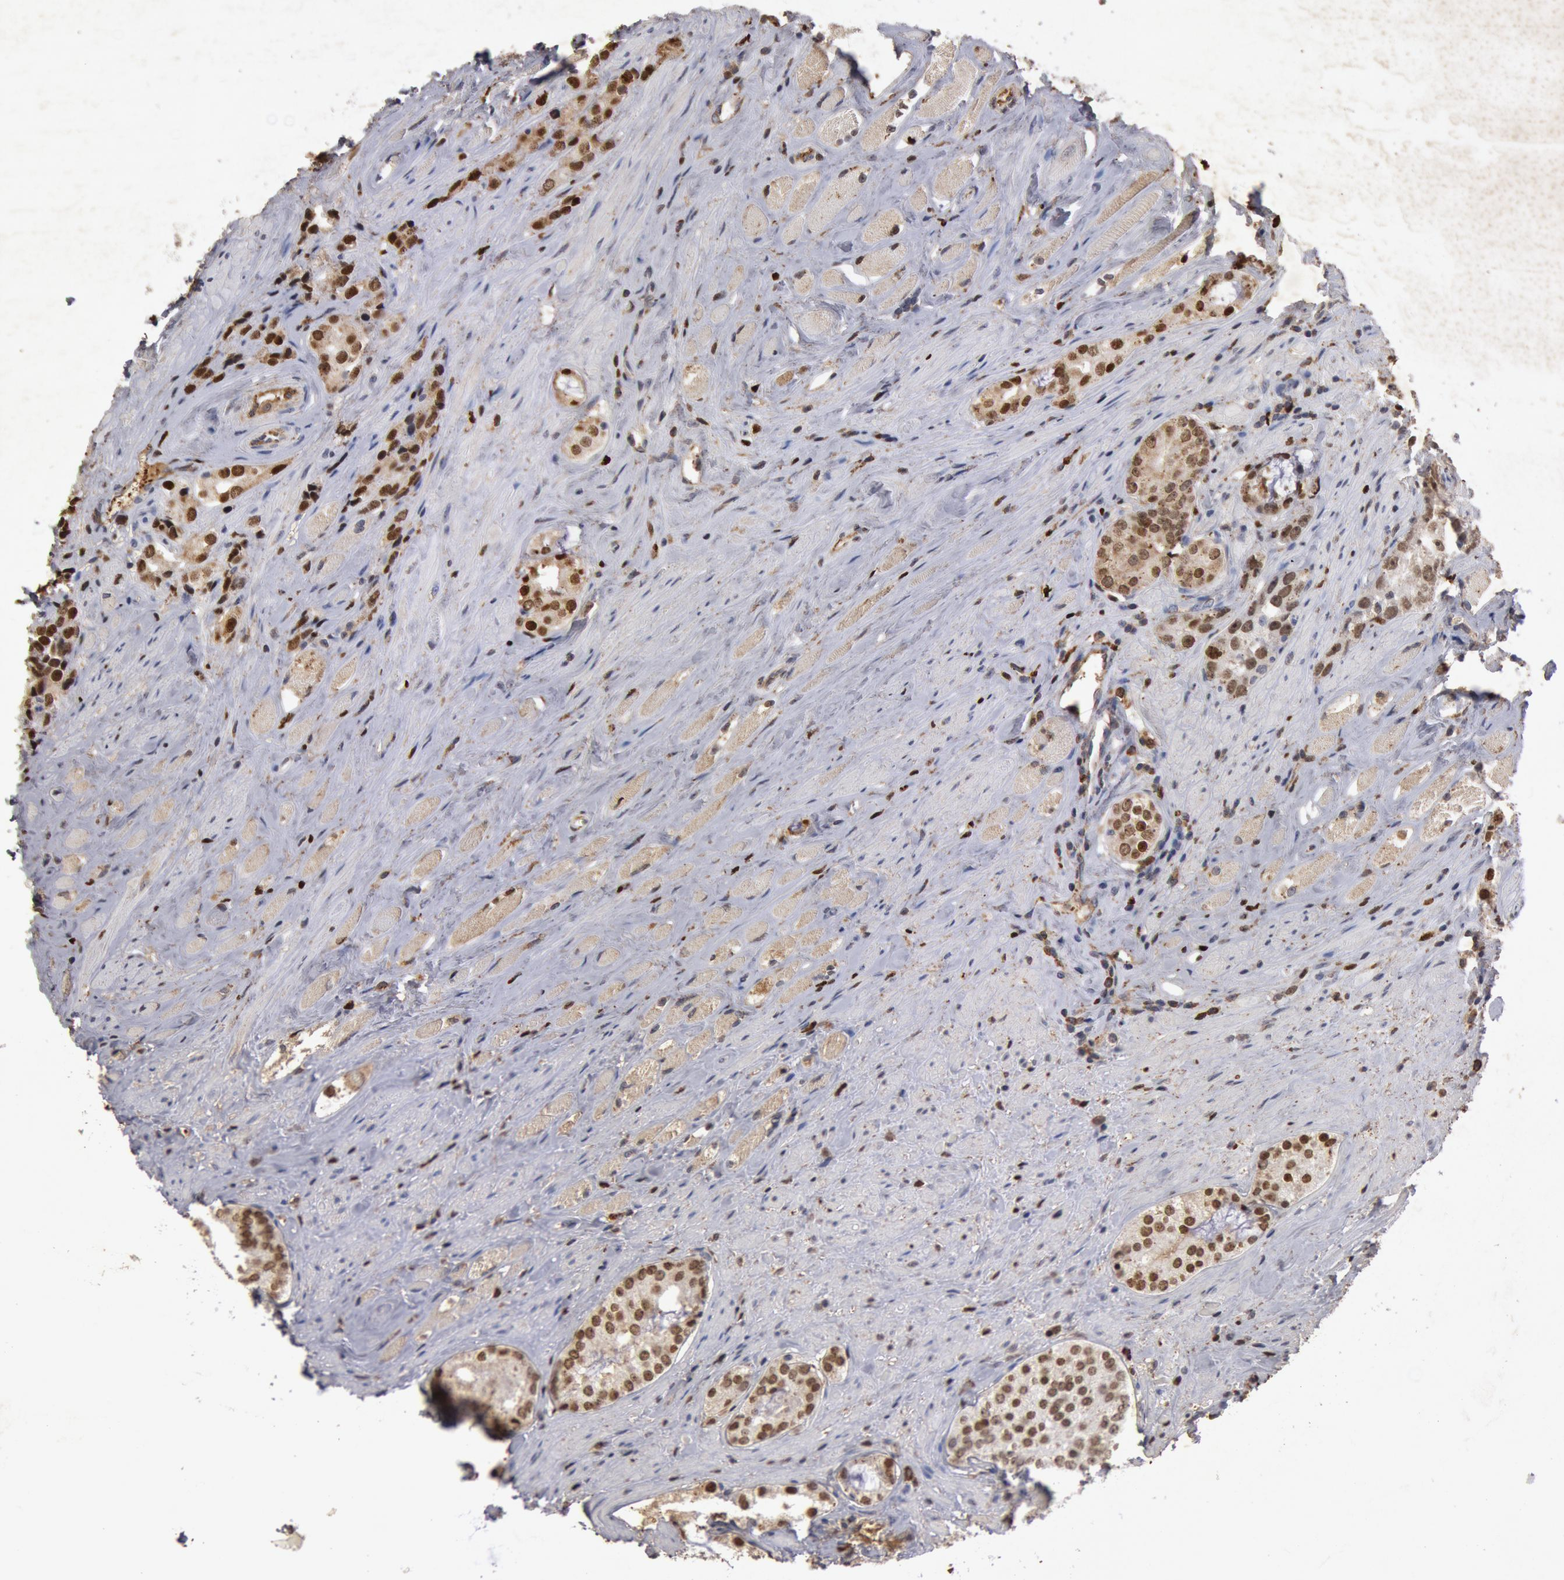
{"staining": {"intensity": "strong", "quantity": ">75%", "location": "nuclear"}, "tissue": "prostate cancer", "cell_type": "Tumor cells", "image_type": "cancer", "snomed": [{"axis": "morphology", "description": "Adenocarcinoma, Medium grade"}, {"axis": "topography", "description": "Prostate"}], "caption": "The photomicrograph demonstrates staining of prostate adenocarcinoma (medium-grade), revealing strong nuclear protein positivity (brown color) within tumor cells. Nuclei are stained in blue.", "gene": "FOXA2", "patient": {"sex": "male", "age": 73}}